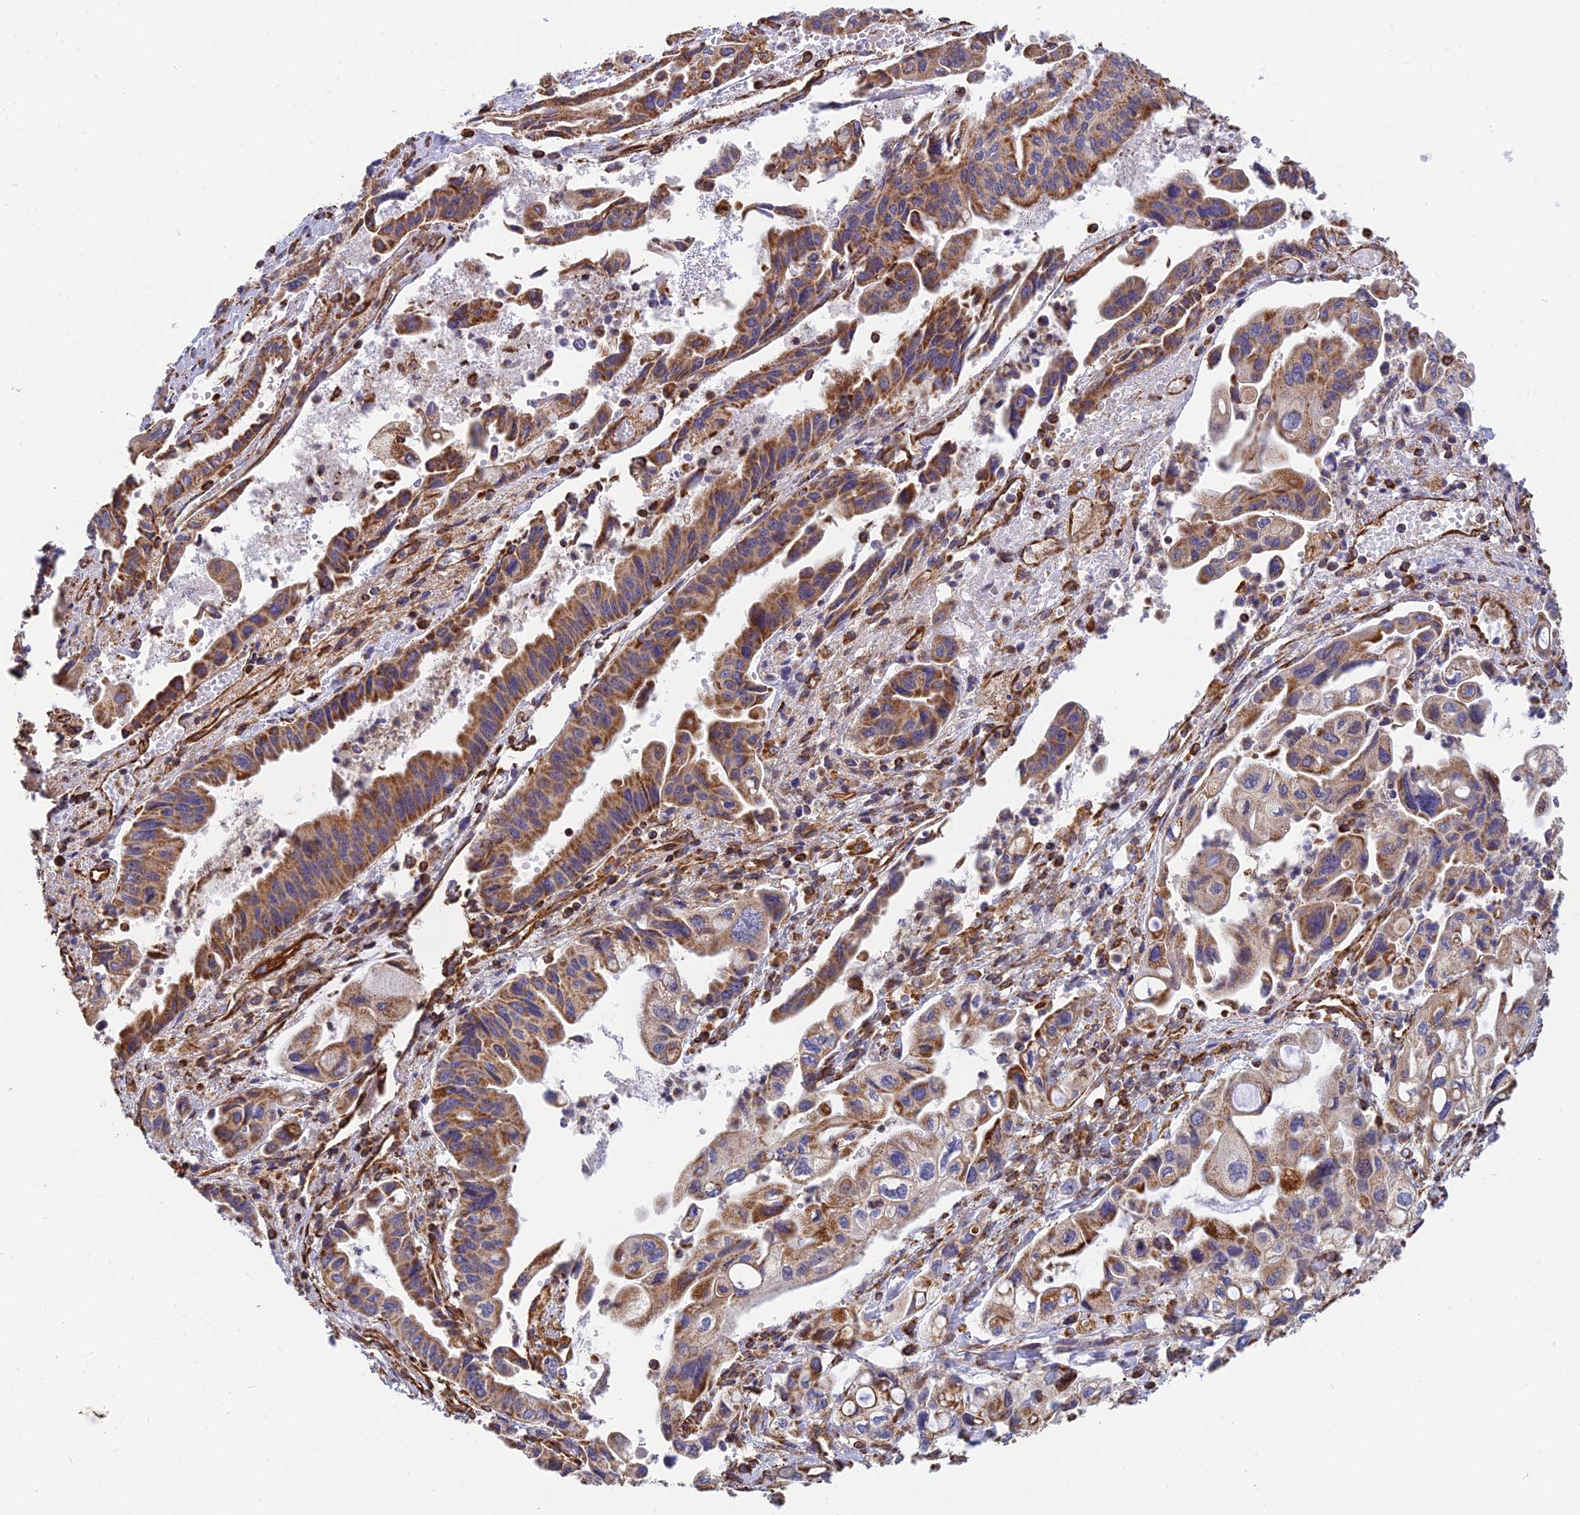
{"staining": {"intensity": "moderate", "quantity": ">75%", "location": "cytoplasmic/membranous"}, "tissue": "pancreatic cancer", "cell_type": "Tumor cells", "image_type": "cancer", "snomed": [{"axis": "morphology", "description": "Adenocarcinoma, NOS"}, {"axis": "topography", "description": "Pancreas"}], "caption": "Pancreatic adenocarcinoma stained with a brown dye demonstrates moderate cytoplasmic/membranous positive positivity in about >75% of tumor cells.", "gene": "DSTYK", "patient": {"sex": "female", "age": 50}}